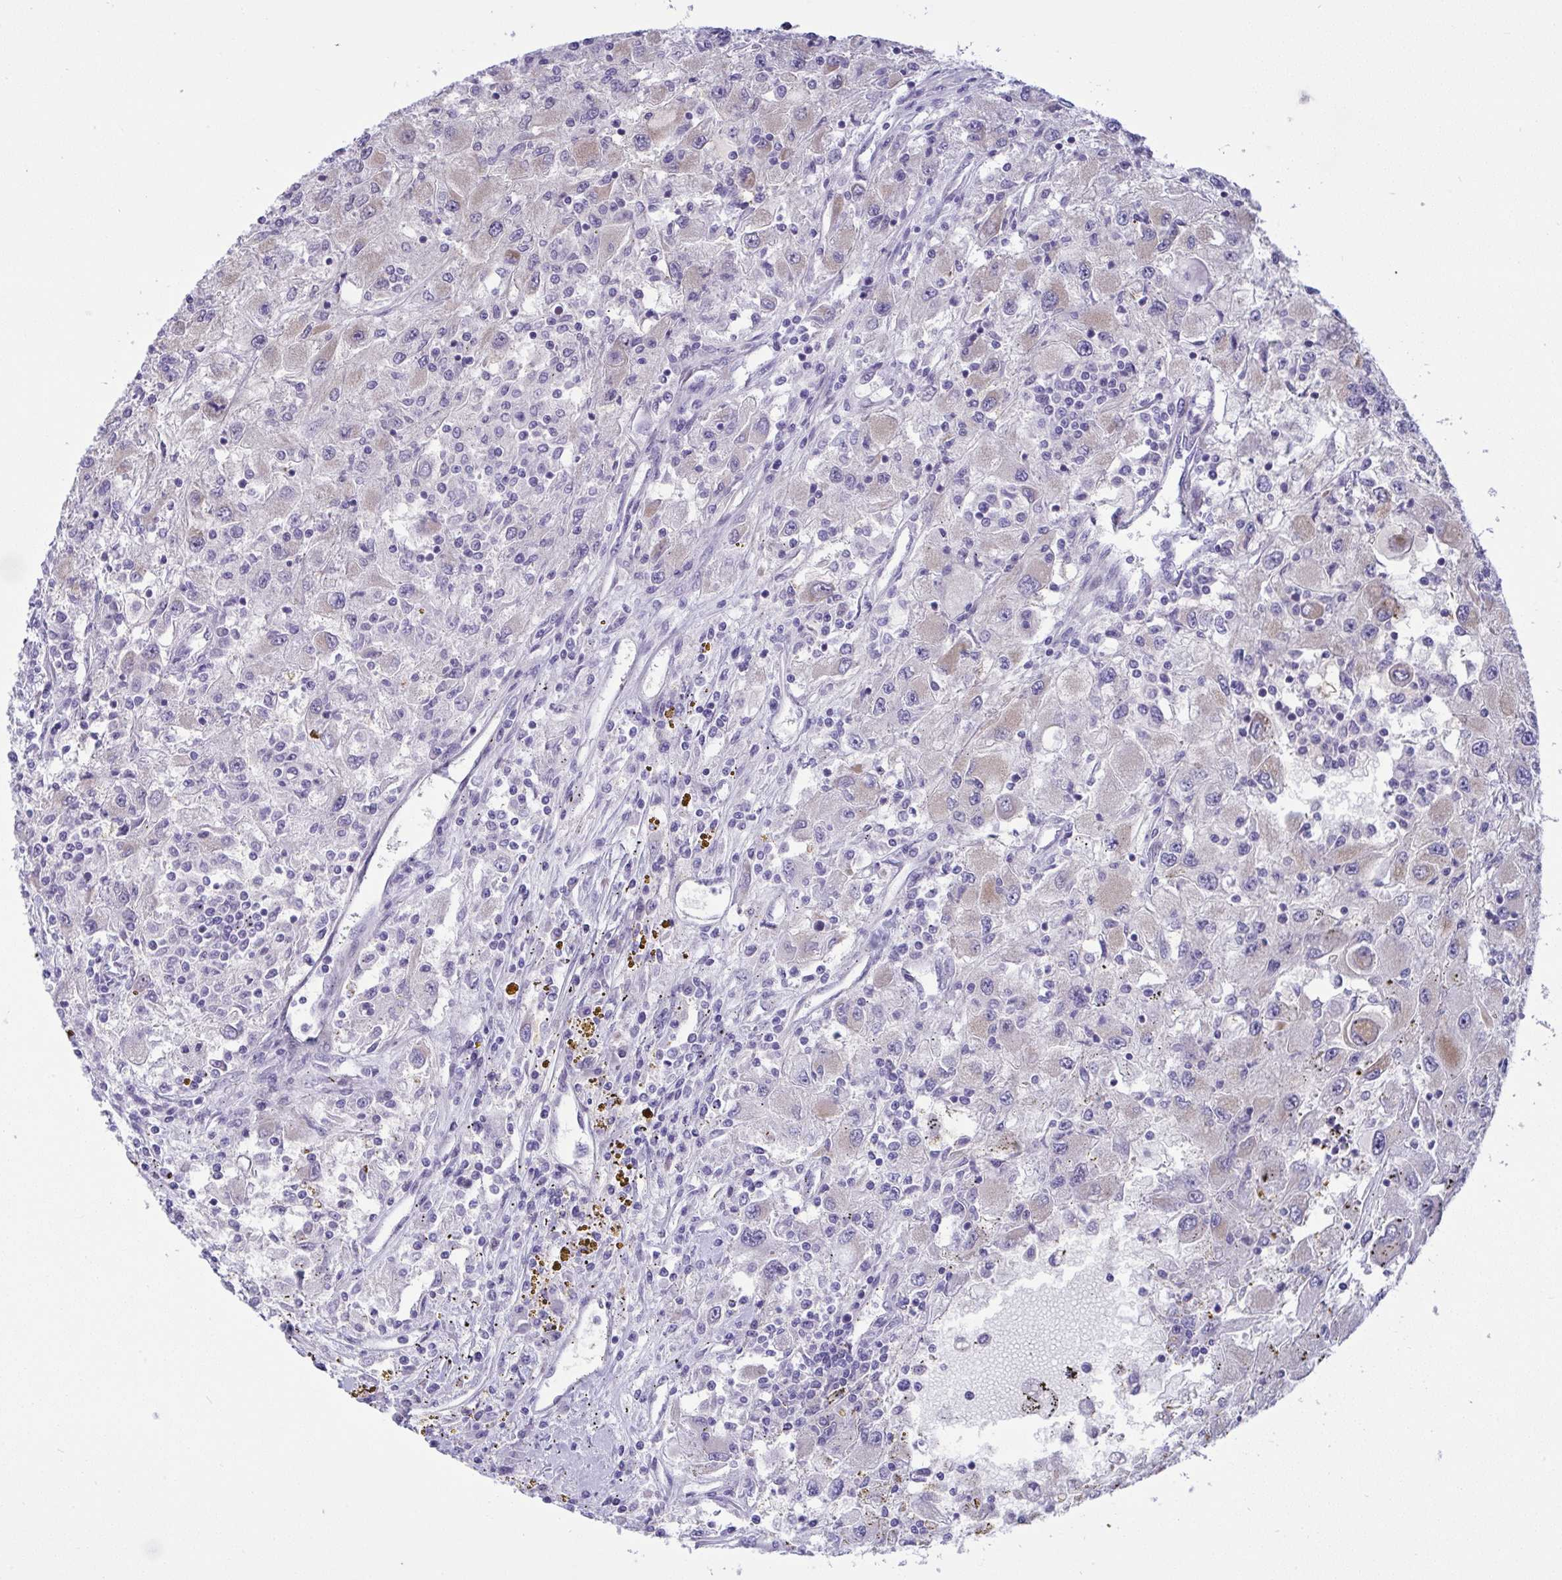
{"staining": {"intensity": "weak", "quantity": "<25%", "location": "cytoplasmic/membranous"}, "tissue": "renal cancer", "cell_type": "Tumor cells", "image_type": "cancer", "snomed": [{"axis": "morphology", "description": "Adenocarcinoma, NOS"}, {"axis": "topography", "description": "Kidney"}], "caption": "IHC histopathology image of neoplastic tissue: human renal cancer (adenocarcinoma) stained with DAB displays no significant protein staining in tumor cells.", "gene": "NTN1", "patient": {"sex": "female", "age": 67}}